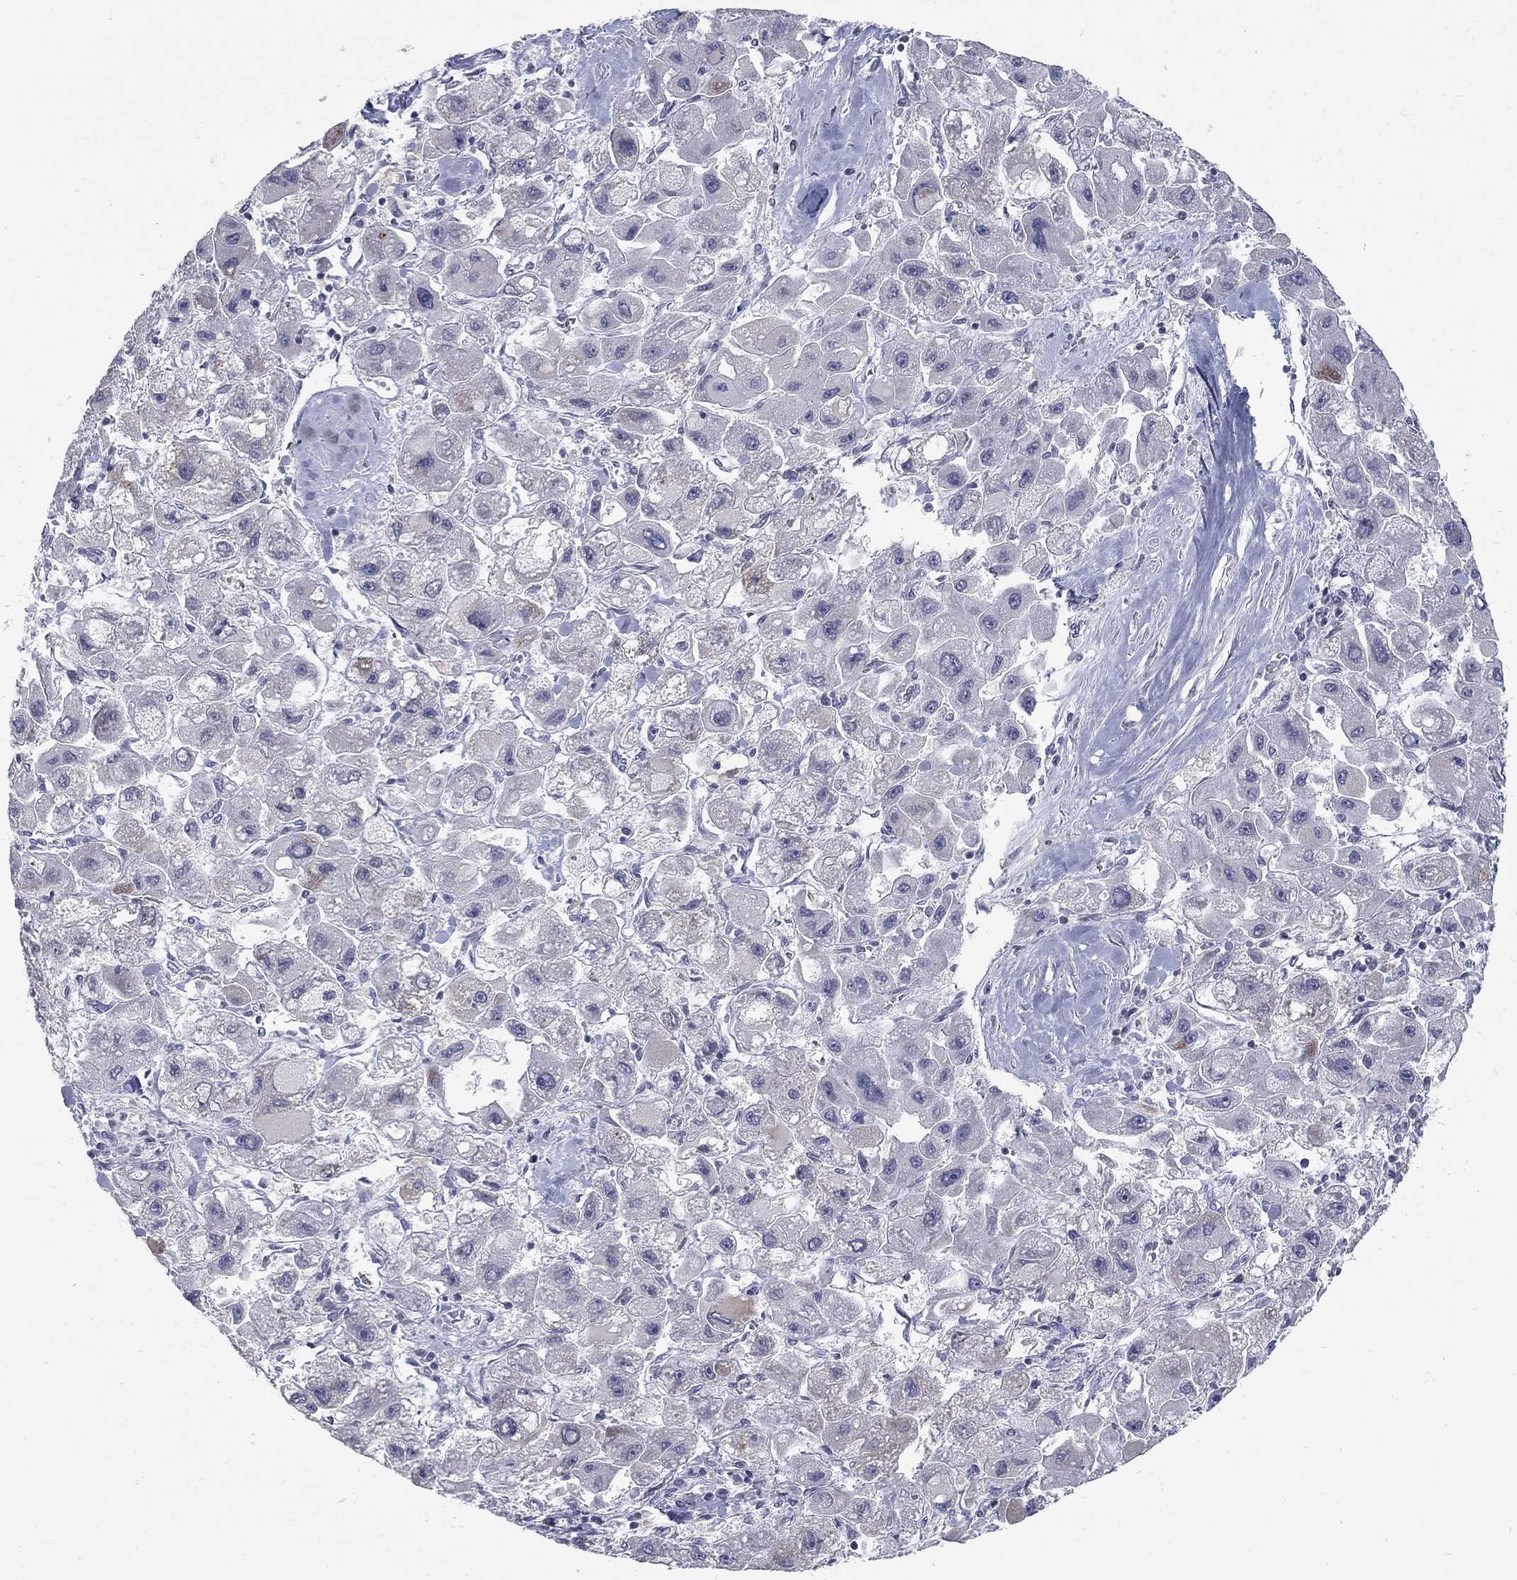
{"staining": {"intensity": "negative", "quantity": "none", "location": "none"}, "tissue": "liver cancer", "cell_type": "Tumor cells", "image_type": "cancer", "snomed": [{"axis": "morphology", "description": "Carcinoma, Hepatocellular, NOS"}, {"axis": "topography", "description": "Liver"}], "caption": "Liver hepatocellular carcinoma was stained to show a protein in brown. There is no significant positivity in tumor cells.", "gene": "GCFC2", "patient": {"sex": "male", "age": 24}}